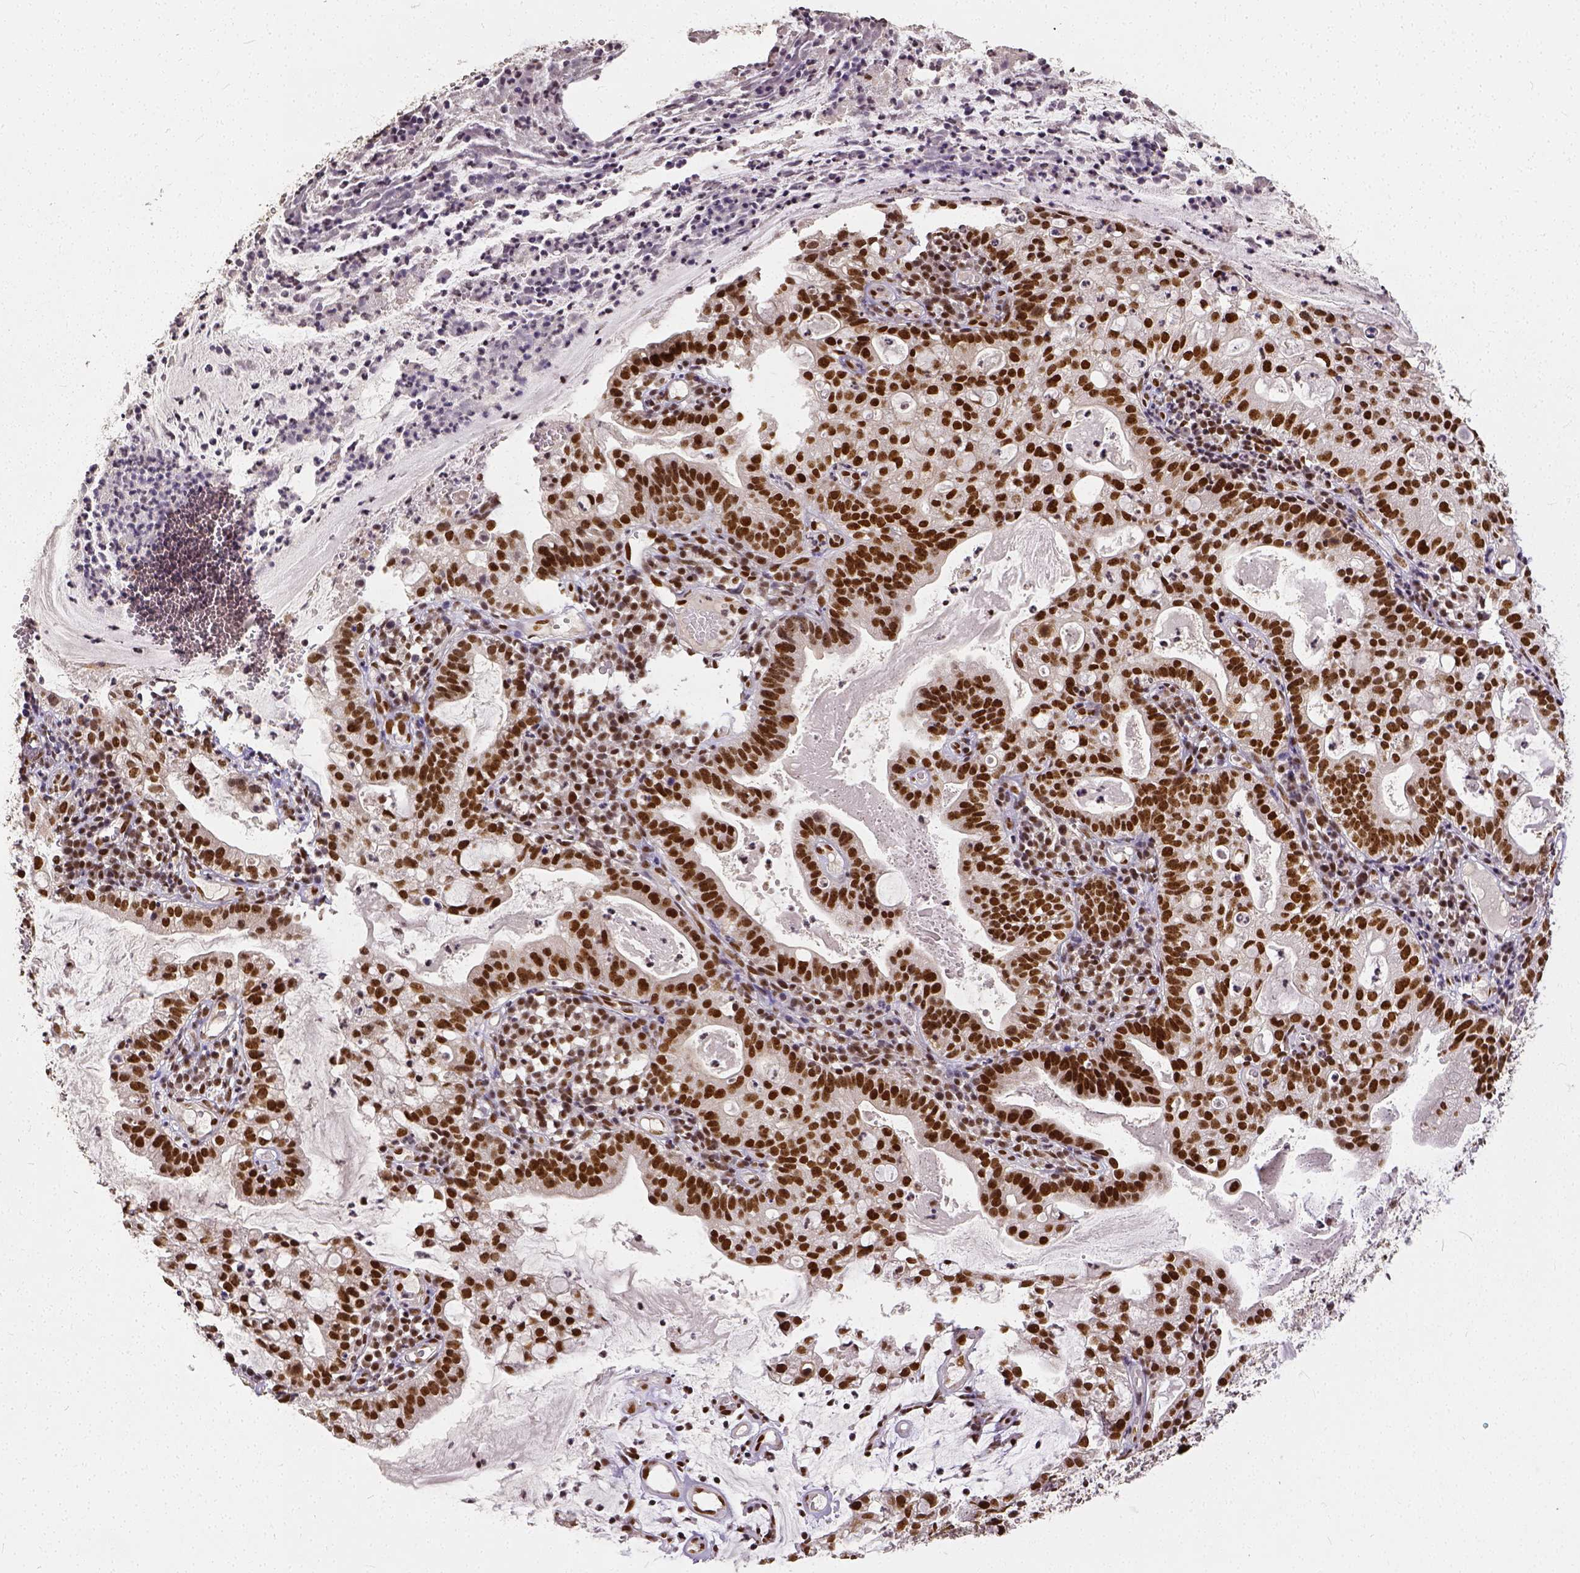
{"staining": {"intensity": "strong", "quantity": ">75%", "location": "nuclear"}, "tissue": "cervical cancer", "cell_type": "Tumor cells", "image_type": "cancer", "snomed": [{"axis": "morphology", "description": "Adenocarcinoma, NOS"}, {"axis": "topography", "description": "Cervix"}], "caption": "DAB (3,3'-diaminobenzidine) immunohistochemical staining of human cervical cancer exhibits strong nuclear protein expression in about >75% of tumor cells.", "gene": "ATRX", "patient": {"sex": "female", "age": 41}}